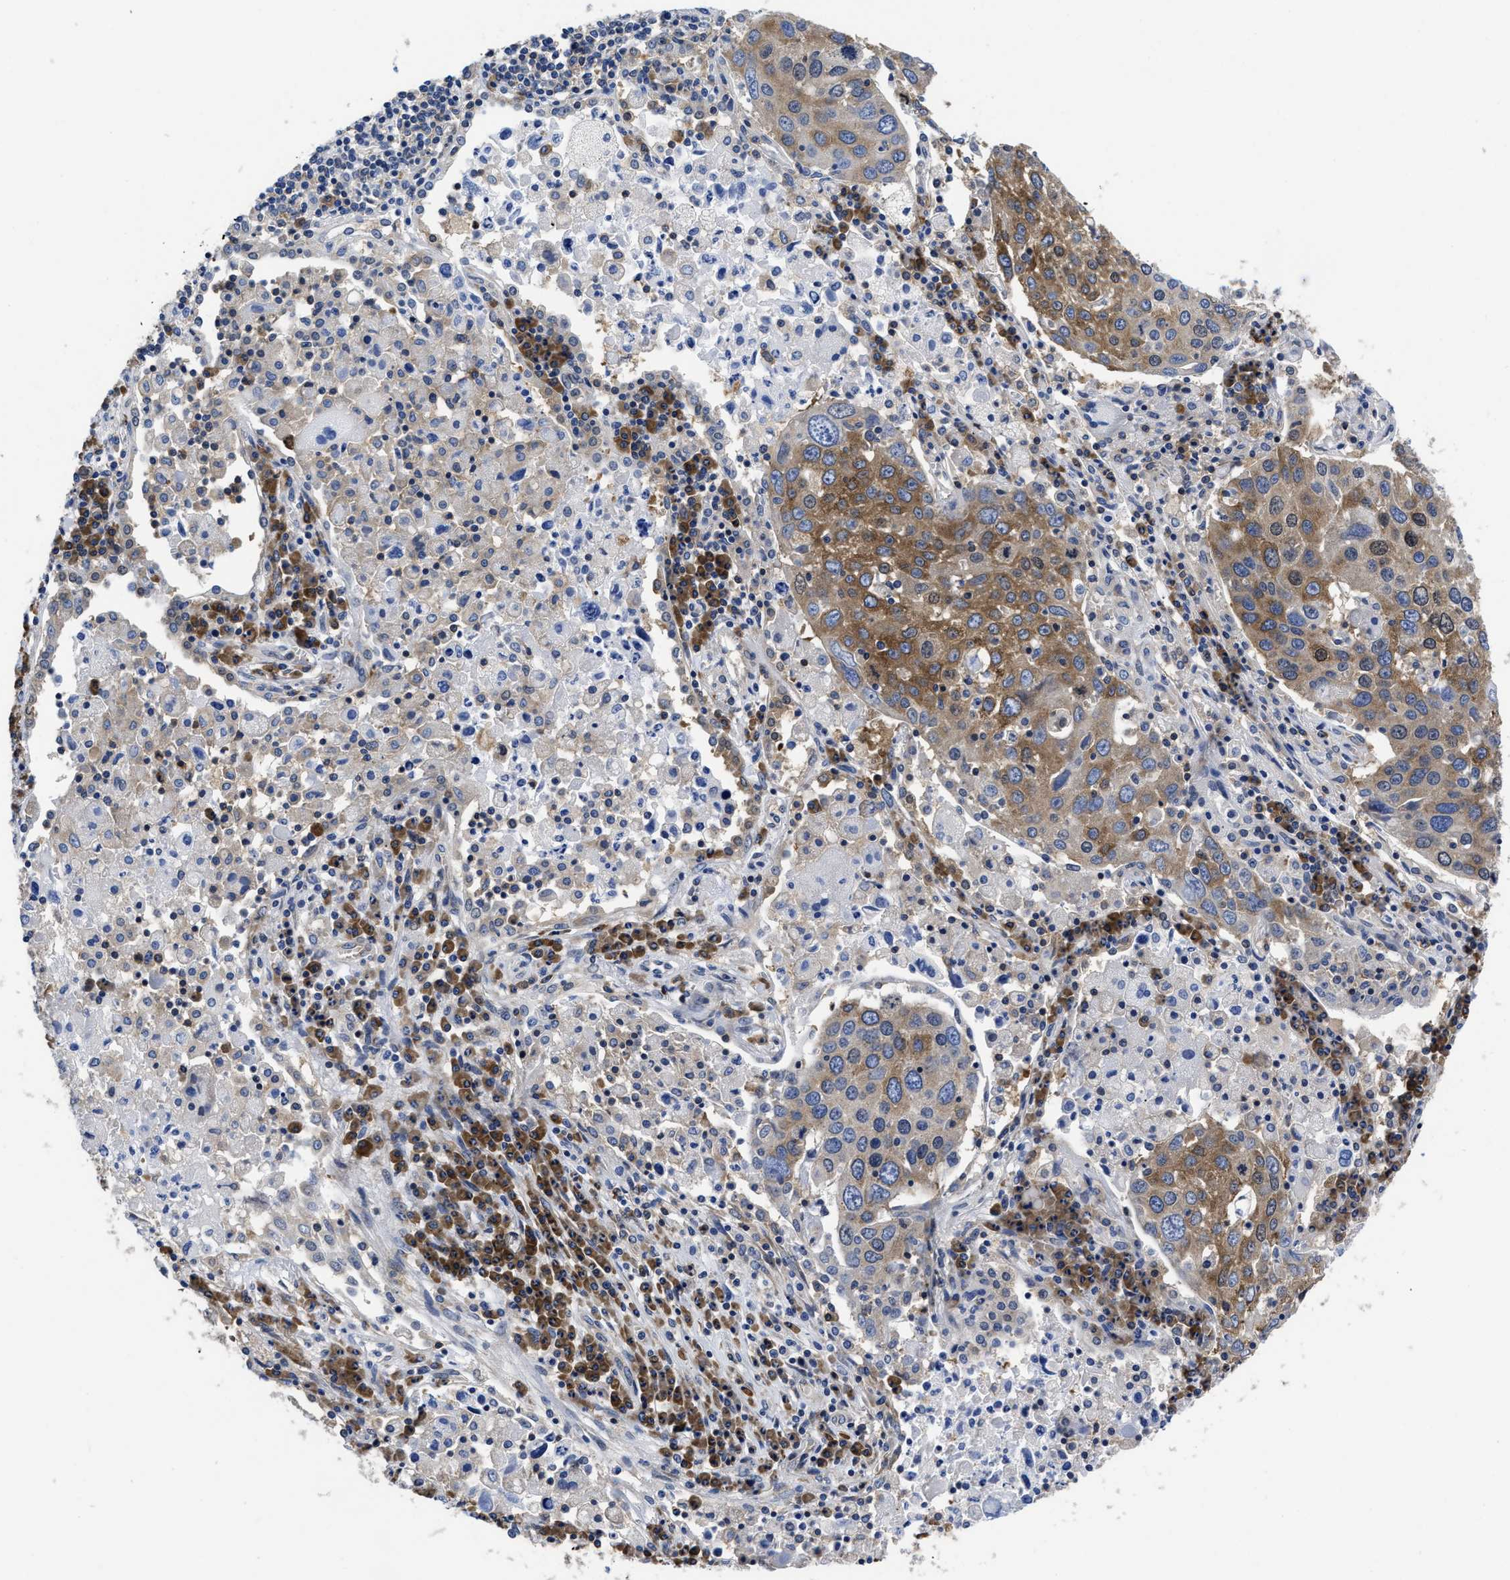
{"staining": {"intensity": "moderate", "quantity": "25%-75%", "location": "cytoplasmic/membranous"}, "tissue": "lung cancer", "cell_type": "Tumor cells", "image_type": "cancer", "snomed": [{"axis": "morphology", "description": "Squamous cell carcinoma, NOS"}, {"axis": "topography", "description": "Lung"}], "caption": "The micrograph exhibits a brown stain indicating the presence of a protein in the cytoplasmic/membranous of tumor cells in lung cancer (squamous cell carcinoma).", "gene": "YARS1", "patient": {"sex": "male", "age": 65}}